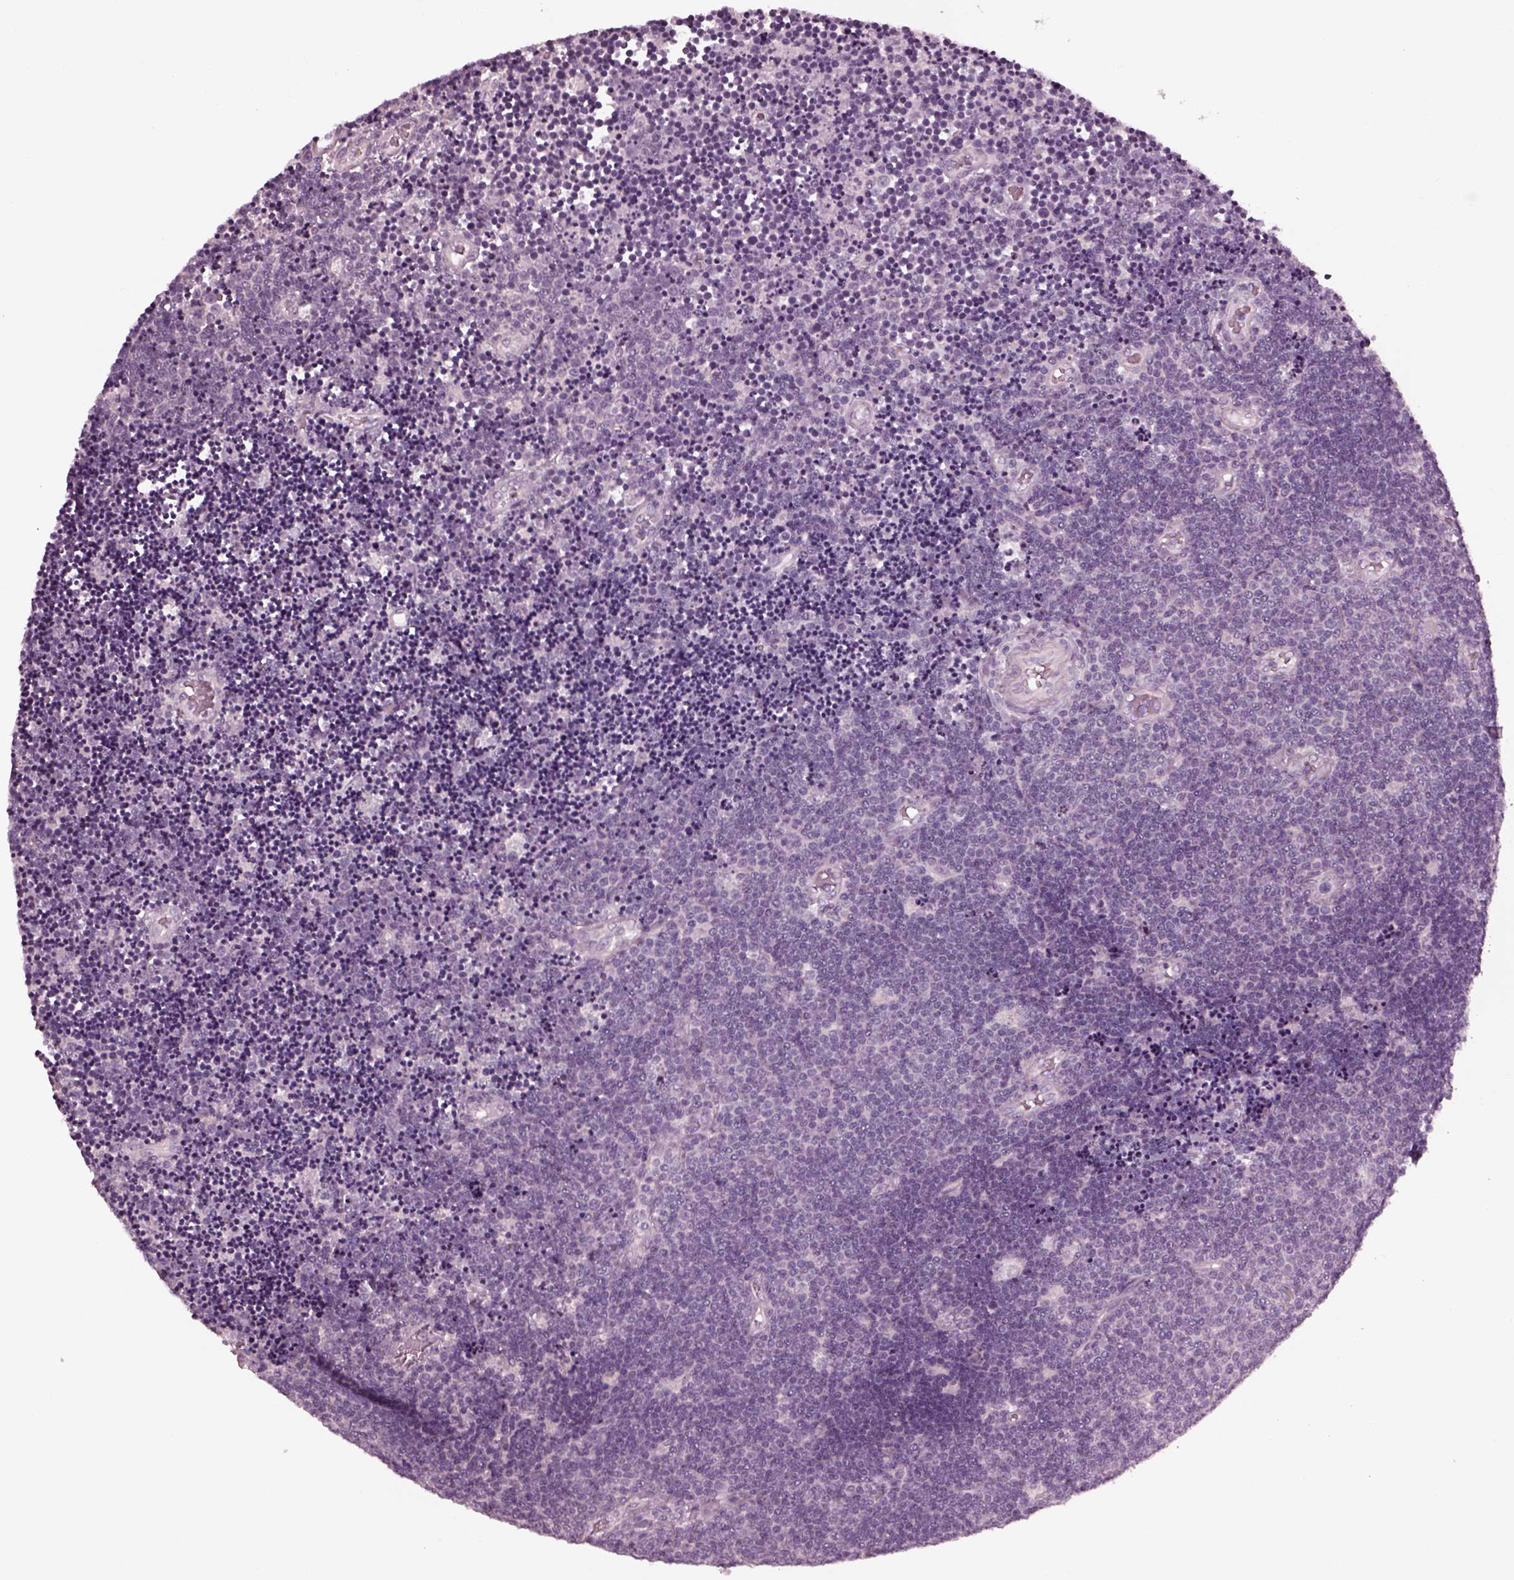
{"staining": {"intensity": "negative", "quantity": "none", "location": "none"}, "tissue": "lymphoma", "cell_type": "Tumor cells", "image_type": "cancer", "snomed": [{"axis": "morphology", "description": "Malignant lymphoma, non-Hodgkin's type, Low grade"}, {"axis": "topography", "description": "Brain"}], "caption": "This is an immunohistochemistry histopathology image of low-grade malignant lymphoma, non-Hodgkin's type. There is no expression in tumor cells.", "gene": "YY2", "patient": {"sex": "female", "age": 66}}